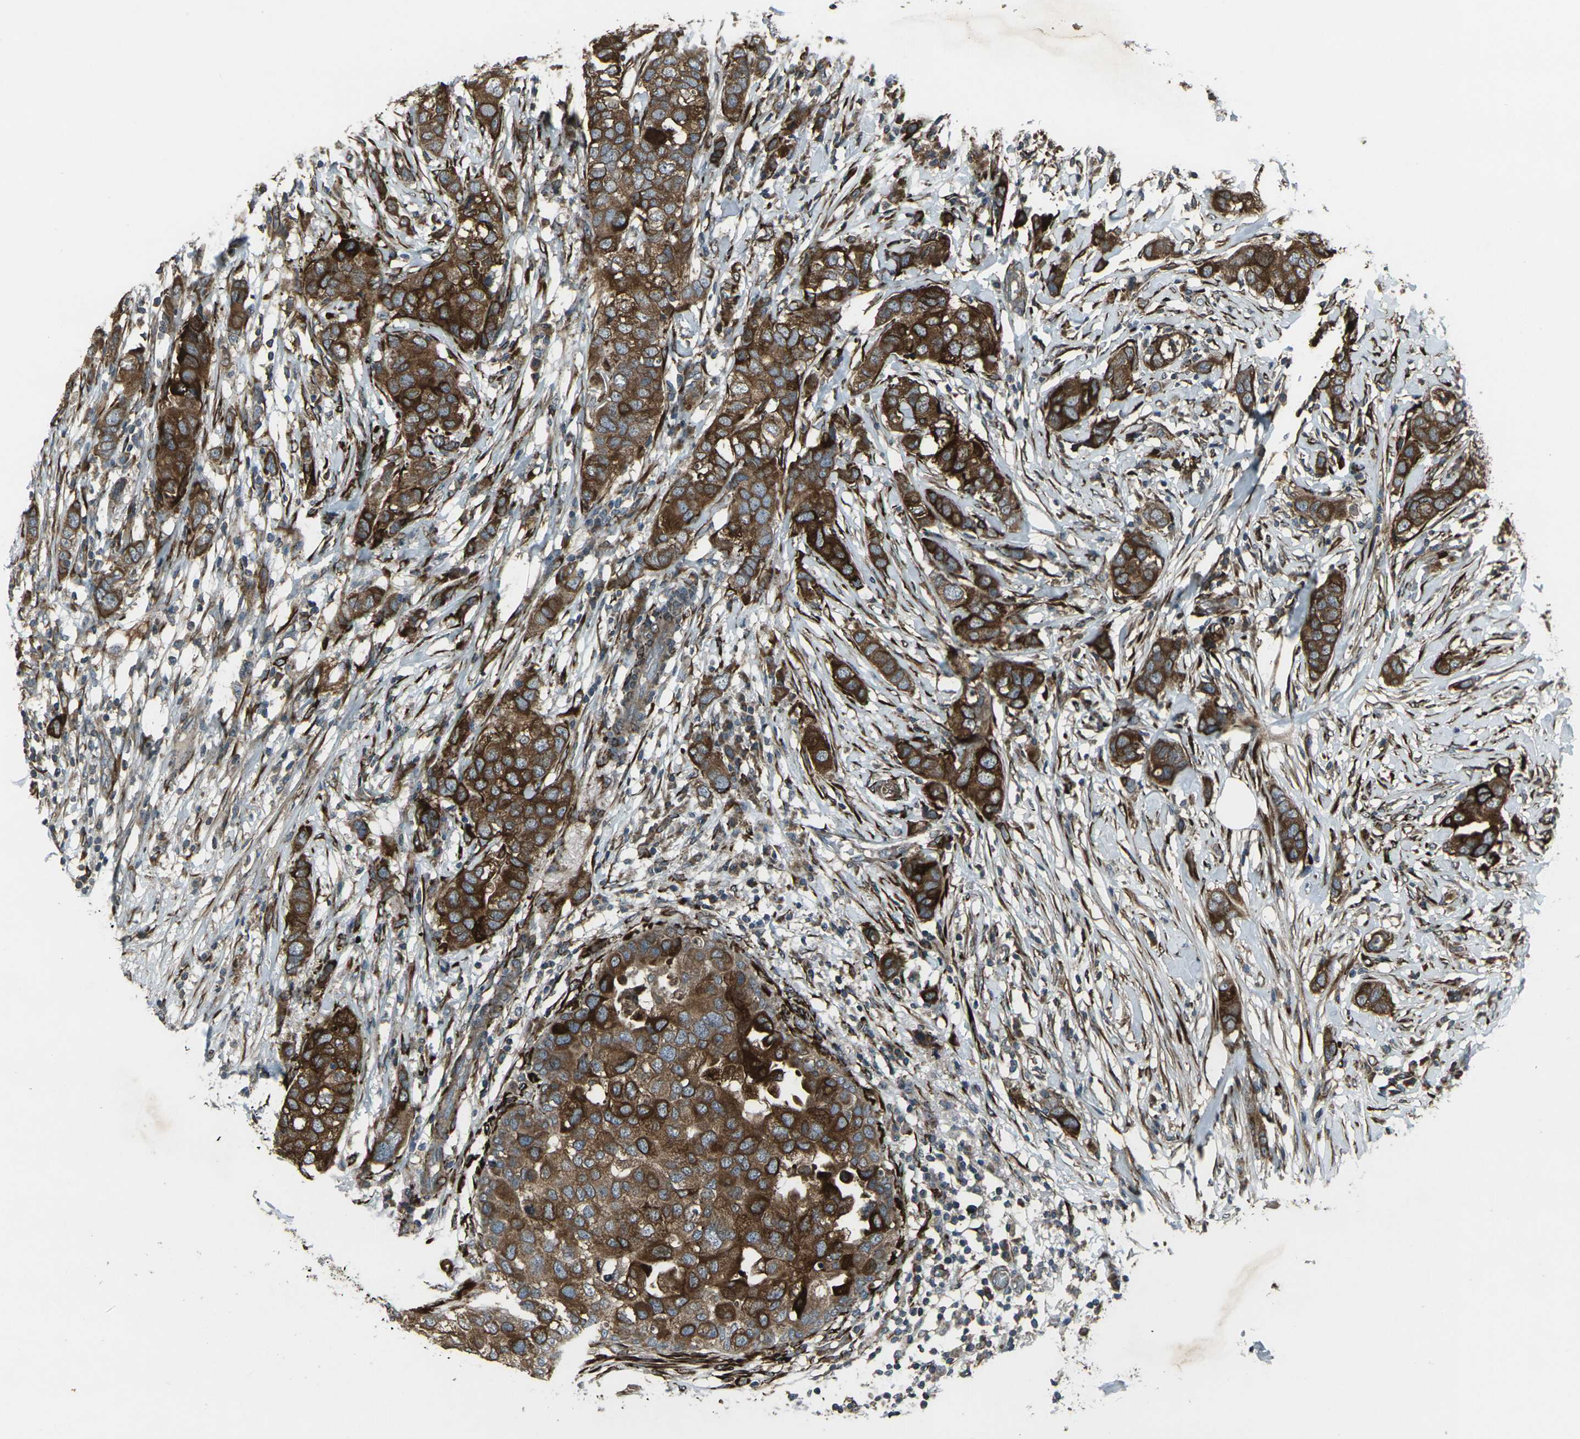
{"staining": {"intensity": "strong", "quantity": ">75%", "location": "cytoplasmic/membranous"}, "tissue": "breast cancer", "cell_type": "Tumor cells", "image_type": "cancer", "snomed": [{"axis": "morphology", "description": "Duct carcinoma"}, {"axis": "topography", "description": "Breast"}], "caption": "Protein expression analysis of human breast cancer reveals strong cytoplasmic/membranous expression in about >75% of tumor cells.", "gene": "LSMEM1", "patient": {"sex": "female", "age": 50}}